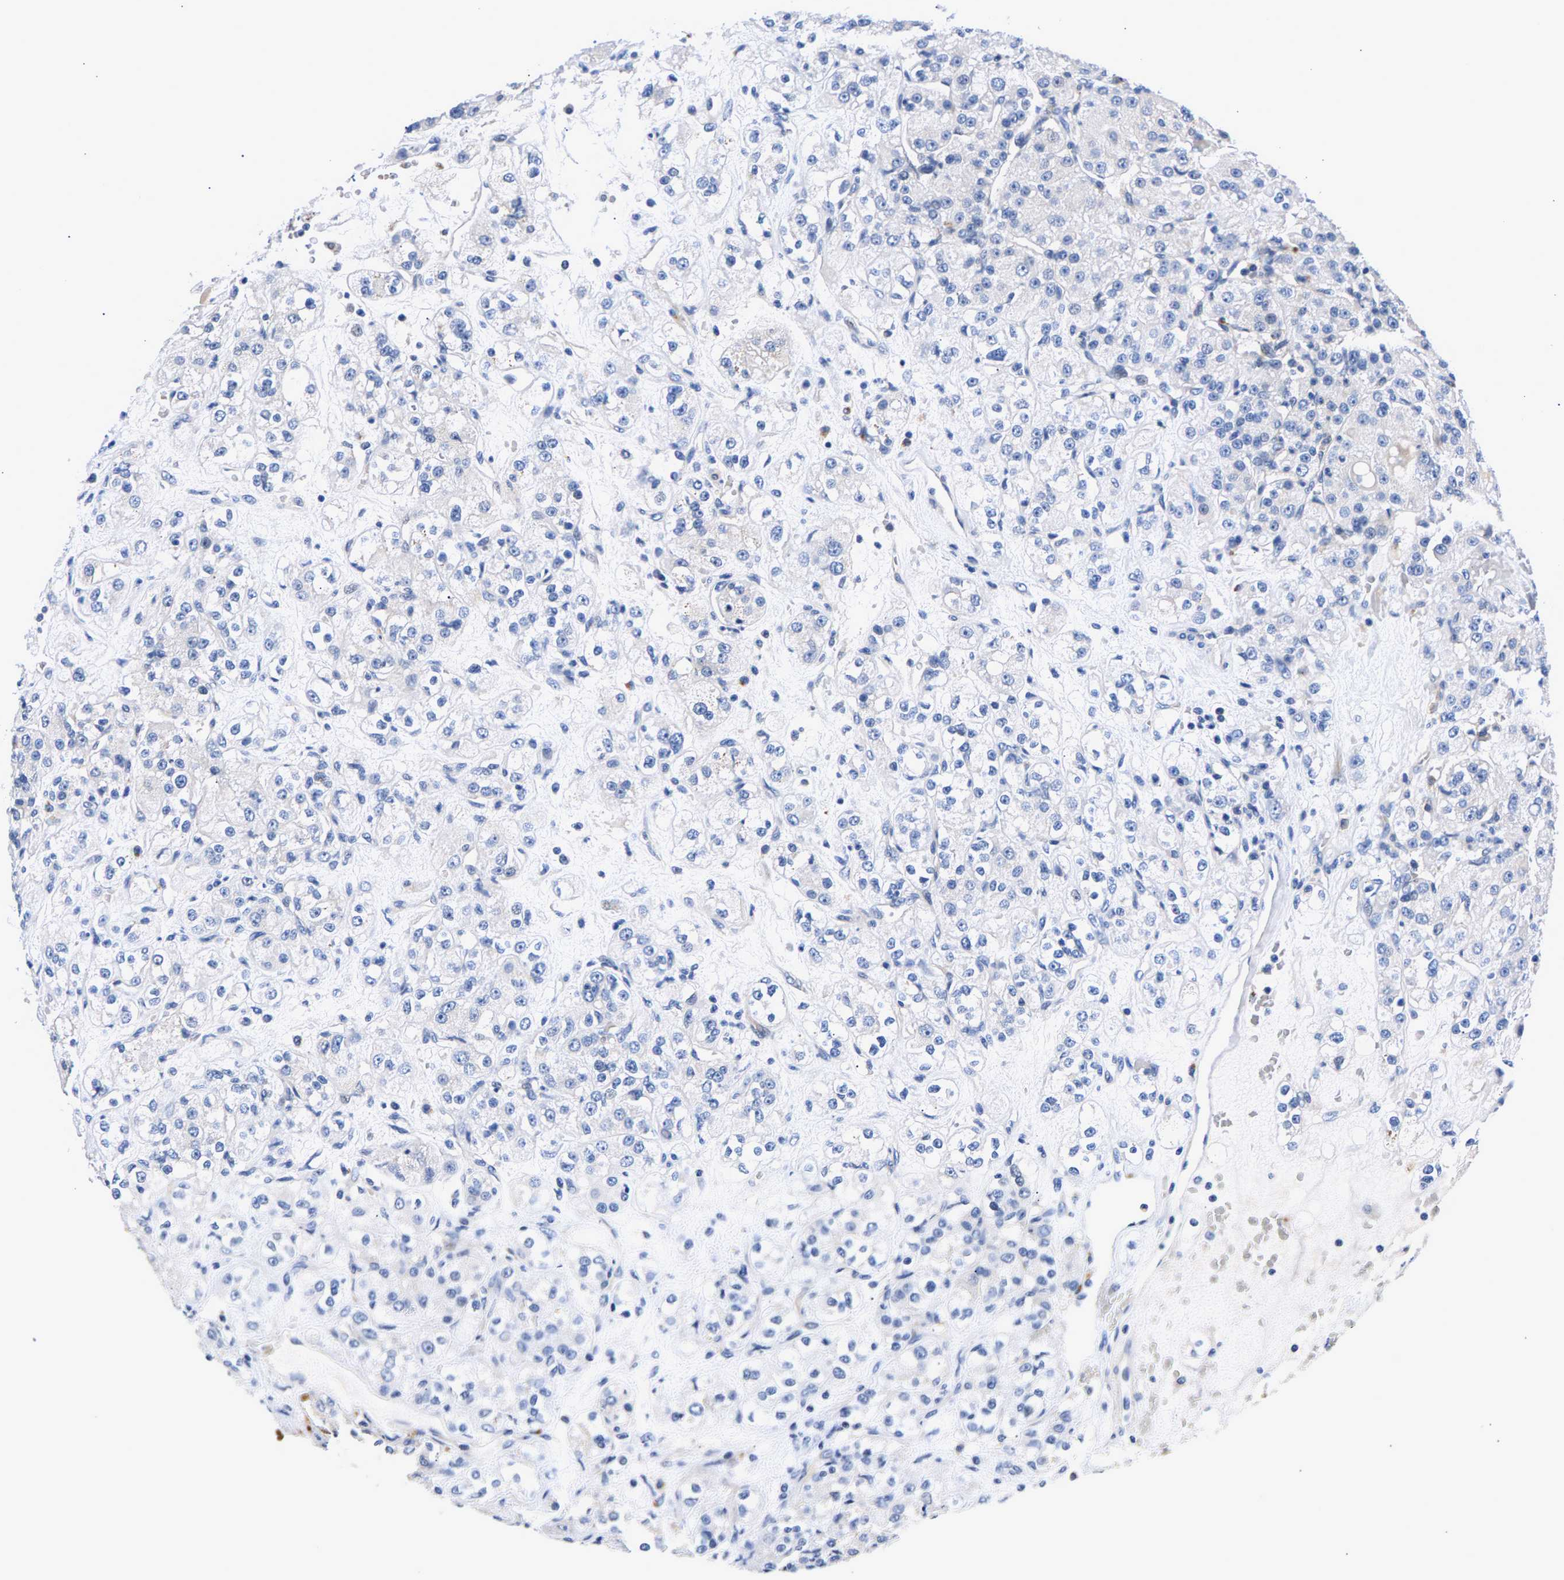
{"staining": {"intensity": "negative", "quantity": "none", "location": "none"}, "tissue": "renal cancer", "cell_type": "Tumor cells", "image_type": "cancer", "snomed": [{"axis": "morphology", "description": "Normal tissue, NOS"}, {"axis": "morphology", "description": "Adenocarcinoma, NOS"}, {"axis": "topography", "description": "Kidney"}], "caption": "Immunohistochemistry photomicrograph of renal adenocarcinoma stained for a protein (brown), which exhibits no staining in tumor cells.", "gene": "P2RY4", "patient": {"sex": "male", "age": 61}}